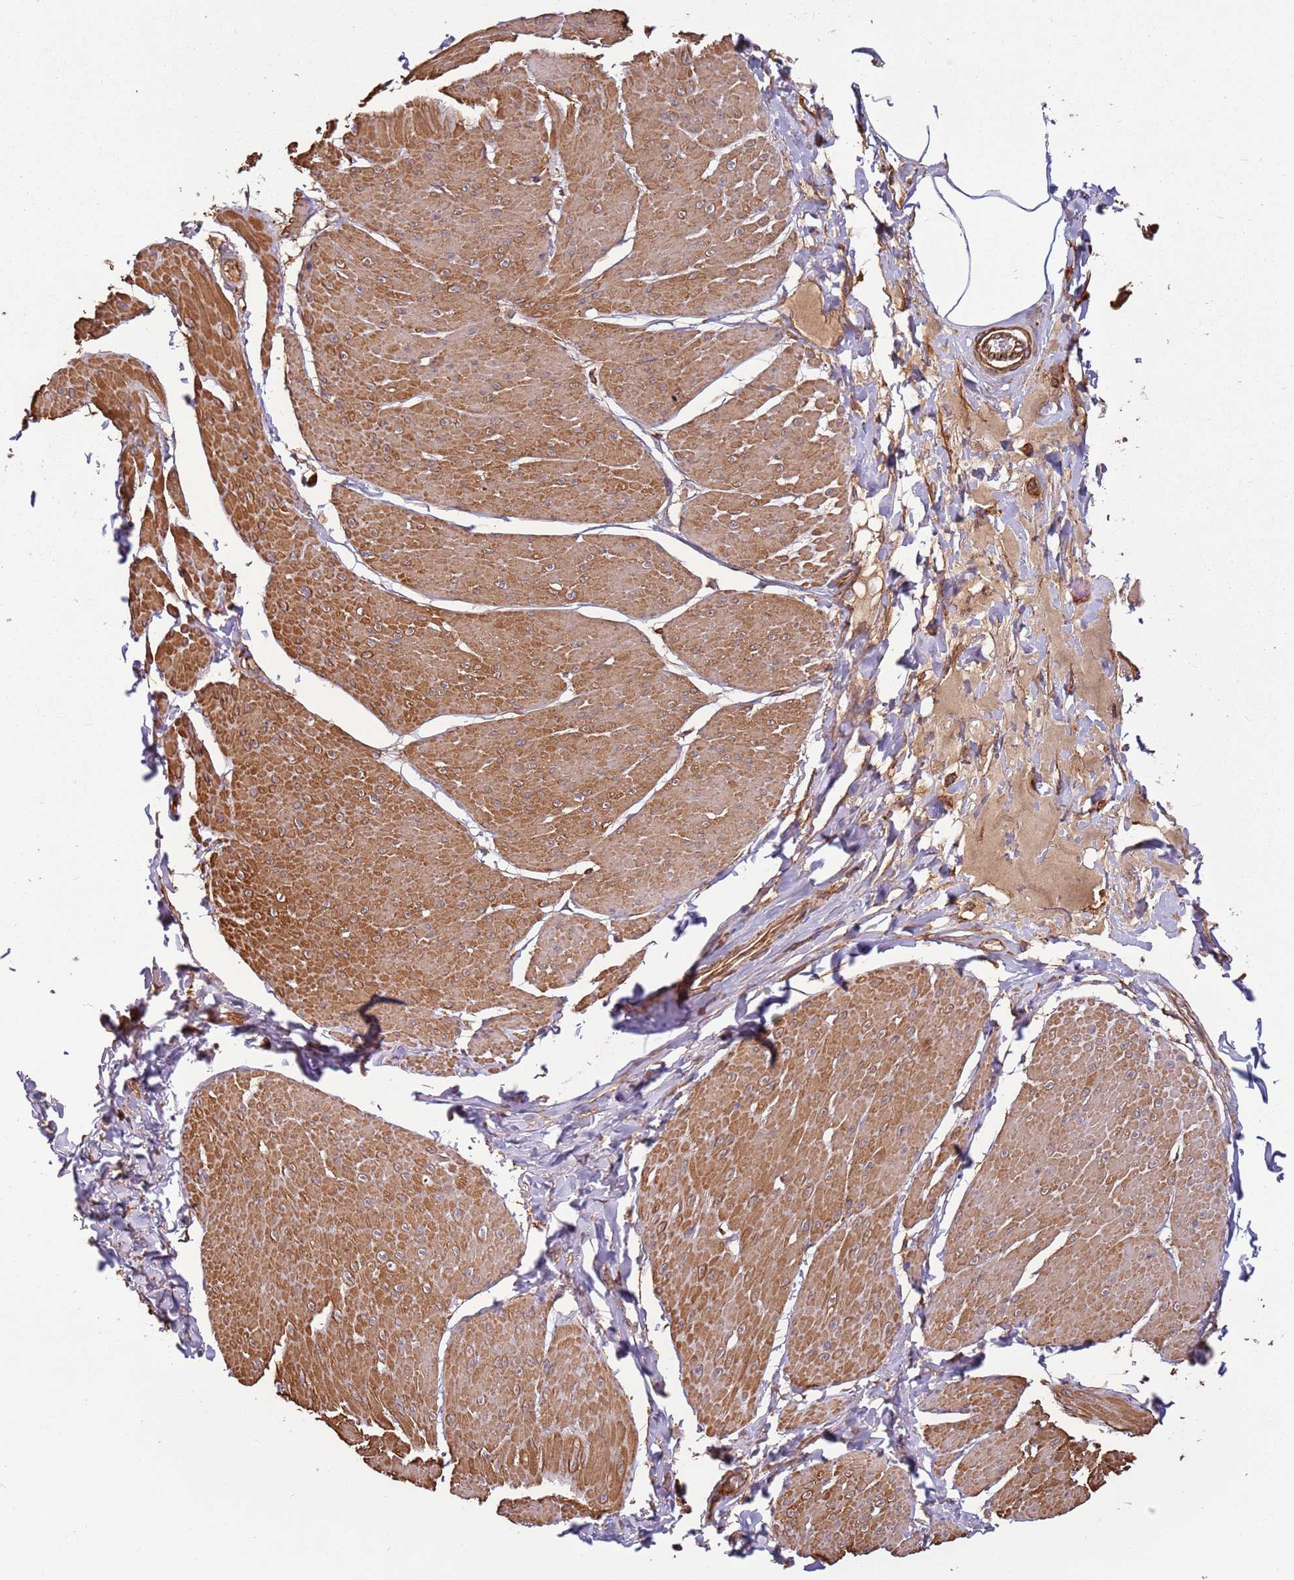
{"staining": {"intensity": "moderate", "quantity": ">75%", "location": "cytoplasmic/membranous"}, "tissue": "smooth muscle", "cell_type": "Smooth muscle cells", "image_type": "normal", "snomed": [{"axis": "morphology", "description": "Urothelial carcinoma, High grade"}, {"axis": "topography", "description": "Urinary bladder"}], "caption": "A brown stain shows moderate cytoplasmic/membranous positivity of a protein in smooth muscle cells of benign smooth muscle. (IHC, brightfield microscopy, high magnification).", "gene": "ACVR2A", "patient": {"sex": "male", "age": 46}}